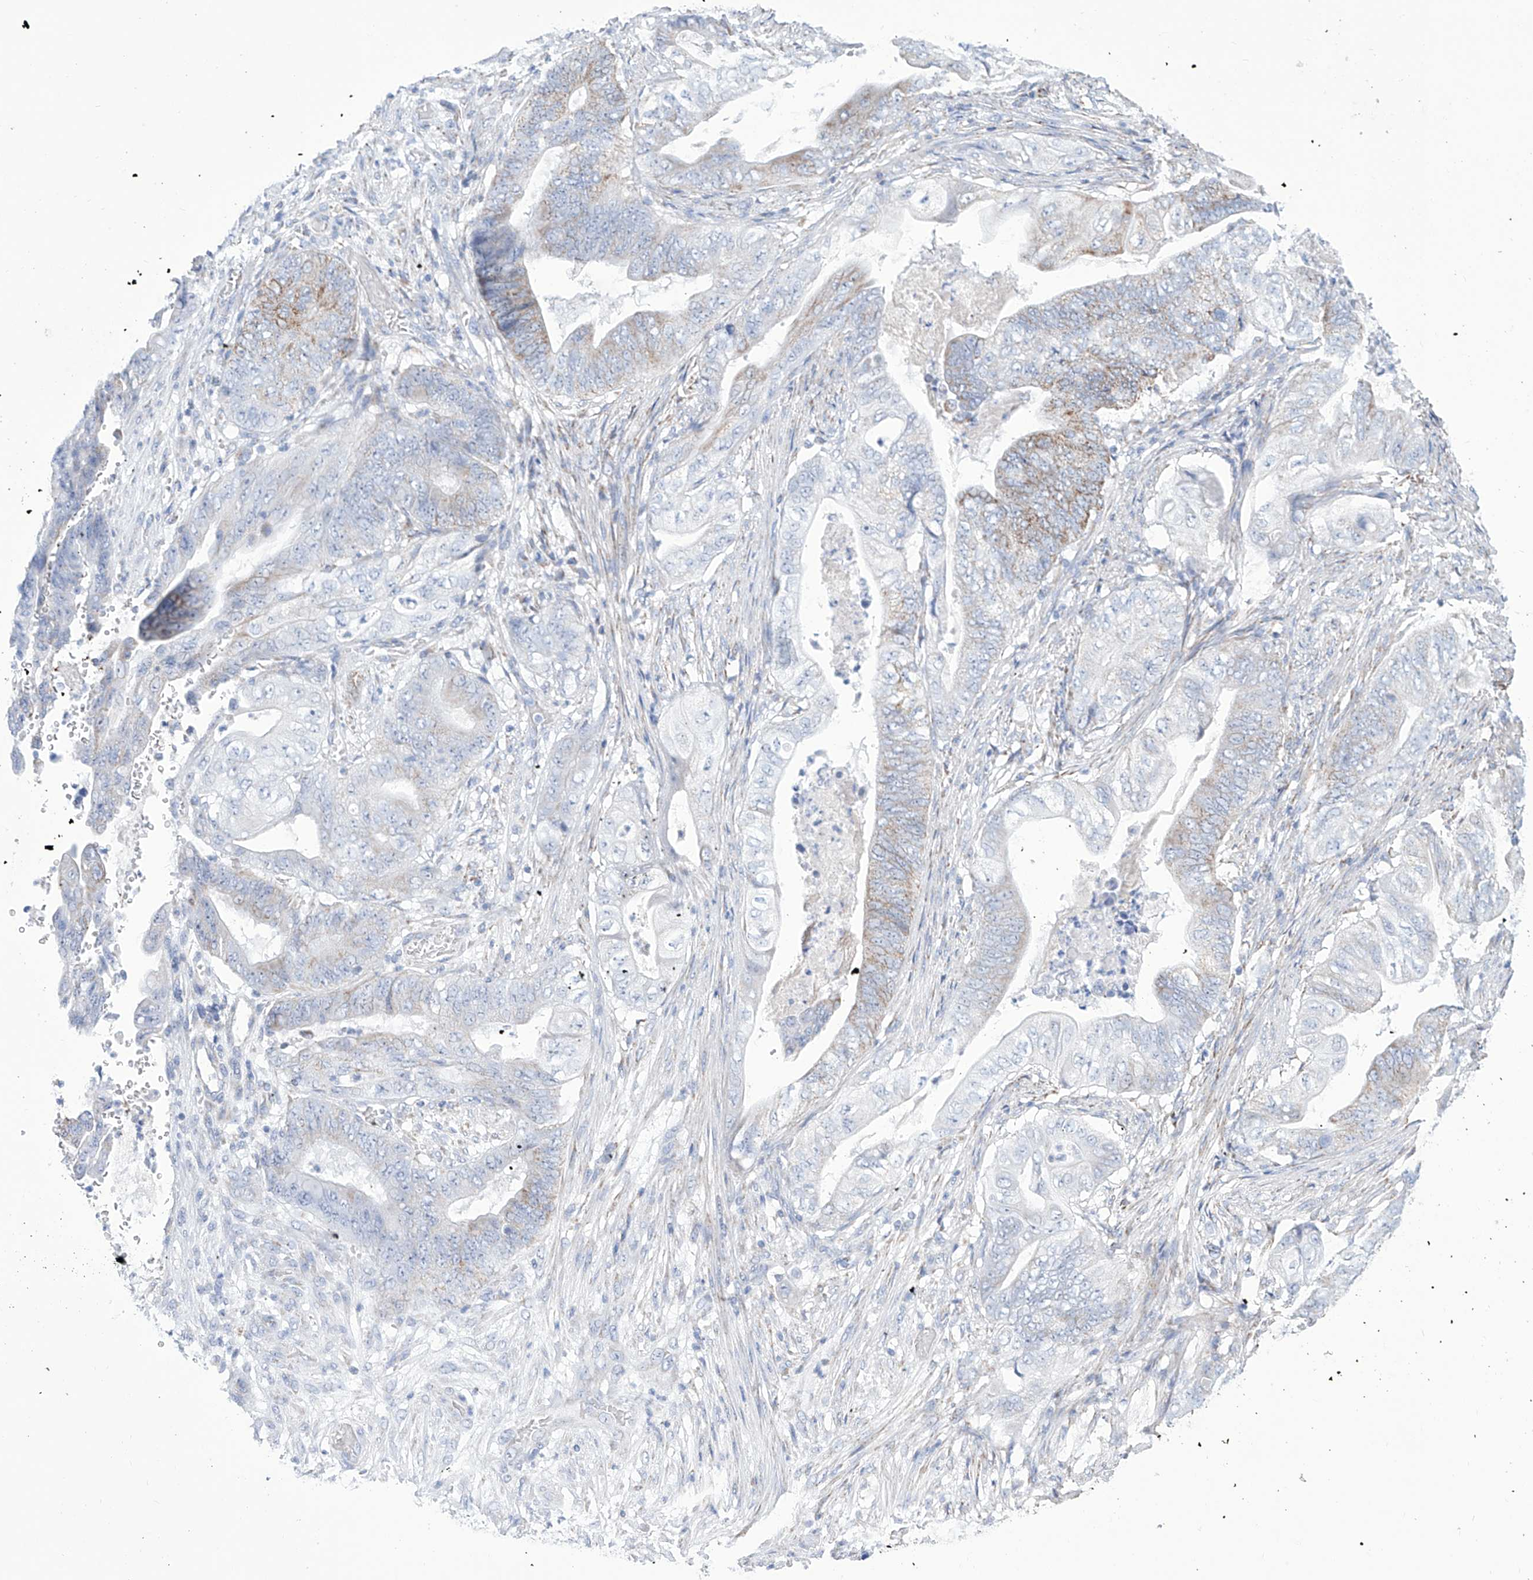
{"staining": {"intensity": "weak", "quantity": "<25%", "location": "cytoplasmic/membranous"}, "tissue": "stomach cancer", "cell_type": "Tumor cells", "image_type": "cancer", "snomed": [{"axis": "morphology", "description": "Adenocarcinoma, NOS"}, {"axis": "topography", "description": "Stomach"}], "caption": "IHC image of human stomach adenocarcinoma stained for a protein (brown), which displays no positivity in tumor cells.", "gene": "ALDH6A1", "patient": {"sex": "female", "age": 73}}